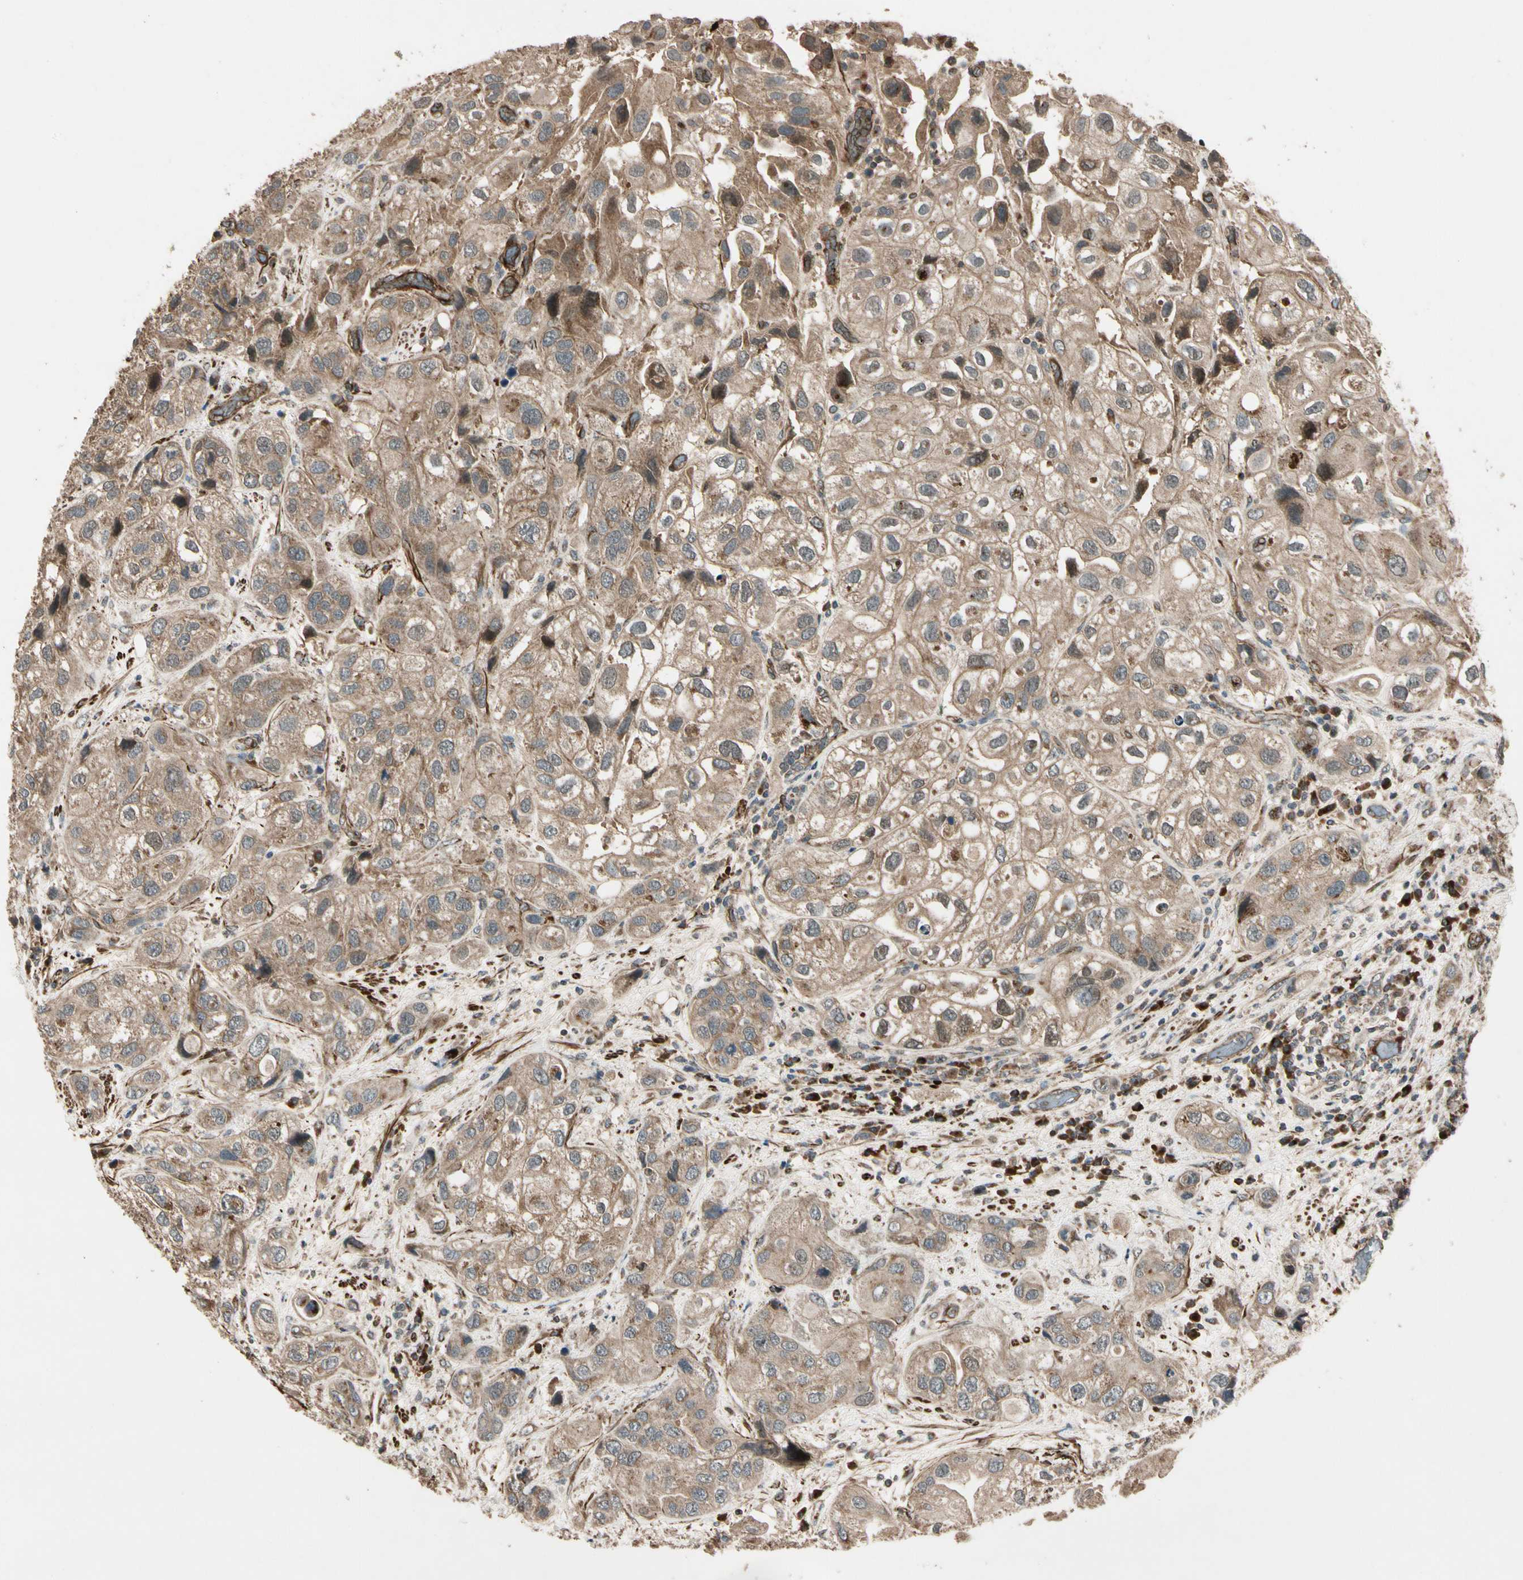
{"staining": {"intensity": "moderate", "quantity": ">75%", "location": "cytoplasmic/membranous"}, "tissue": "urothelial cancer", "cell_type": "Tumor cells", "image_type": "cancer", "snomed": [{"axis": "morphology", "description": "Urothelial carcinoma, High grade"}, {"axis": "topography", "description": "Urinary bladder"}], "caption": "The micrograph displays a brown stain indicating the presence of a protein in the cytoplasmic/membranous of tumor cells in high-grade urothelial carcinoma. Using DAB (brown) and hematoxylin (blue) stains, captured at high magnification using brightfield microscopy.", "gene": "GCK", "patient": {"sex": "female", "age": 64}}